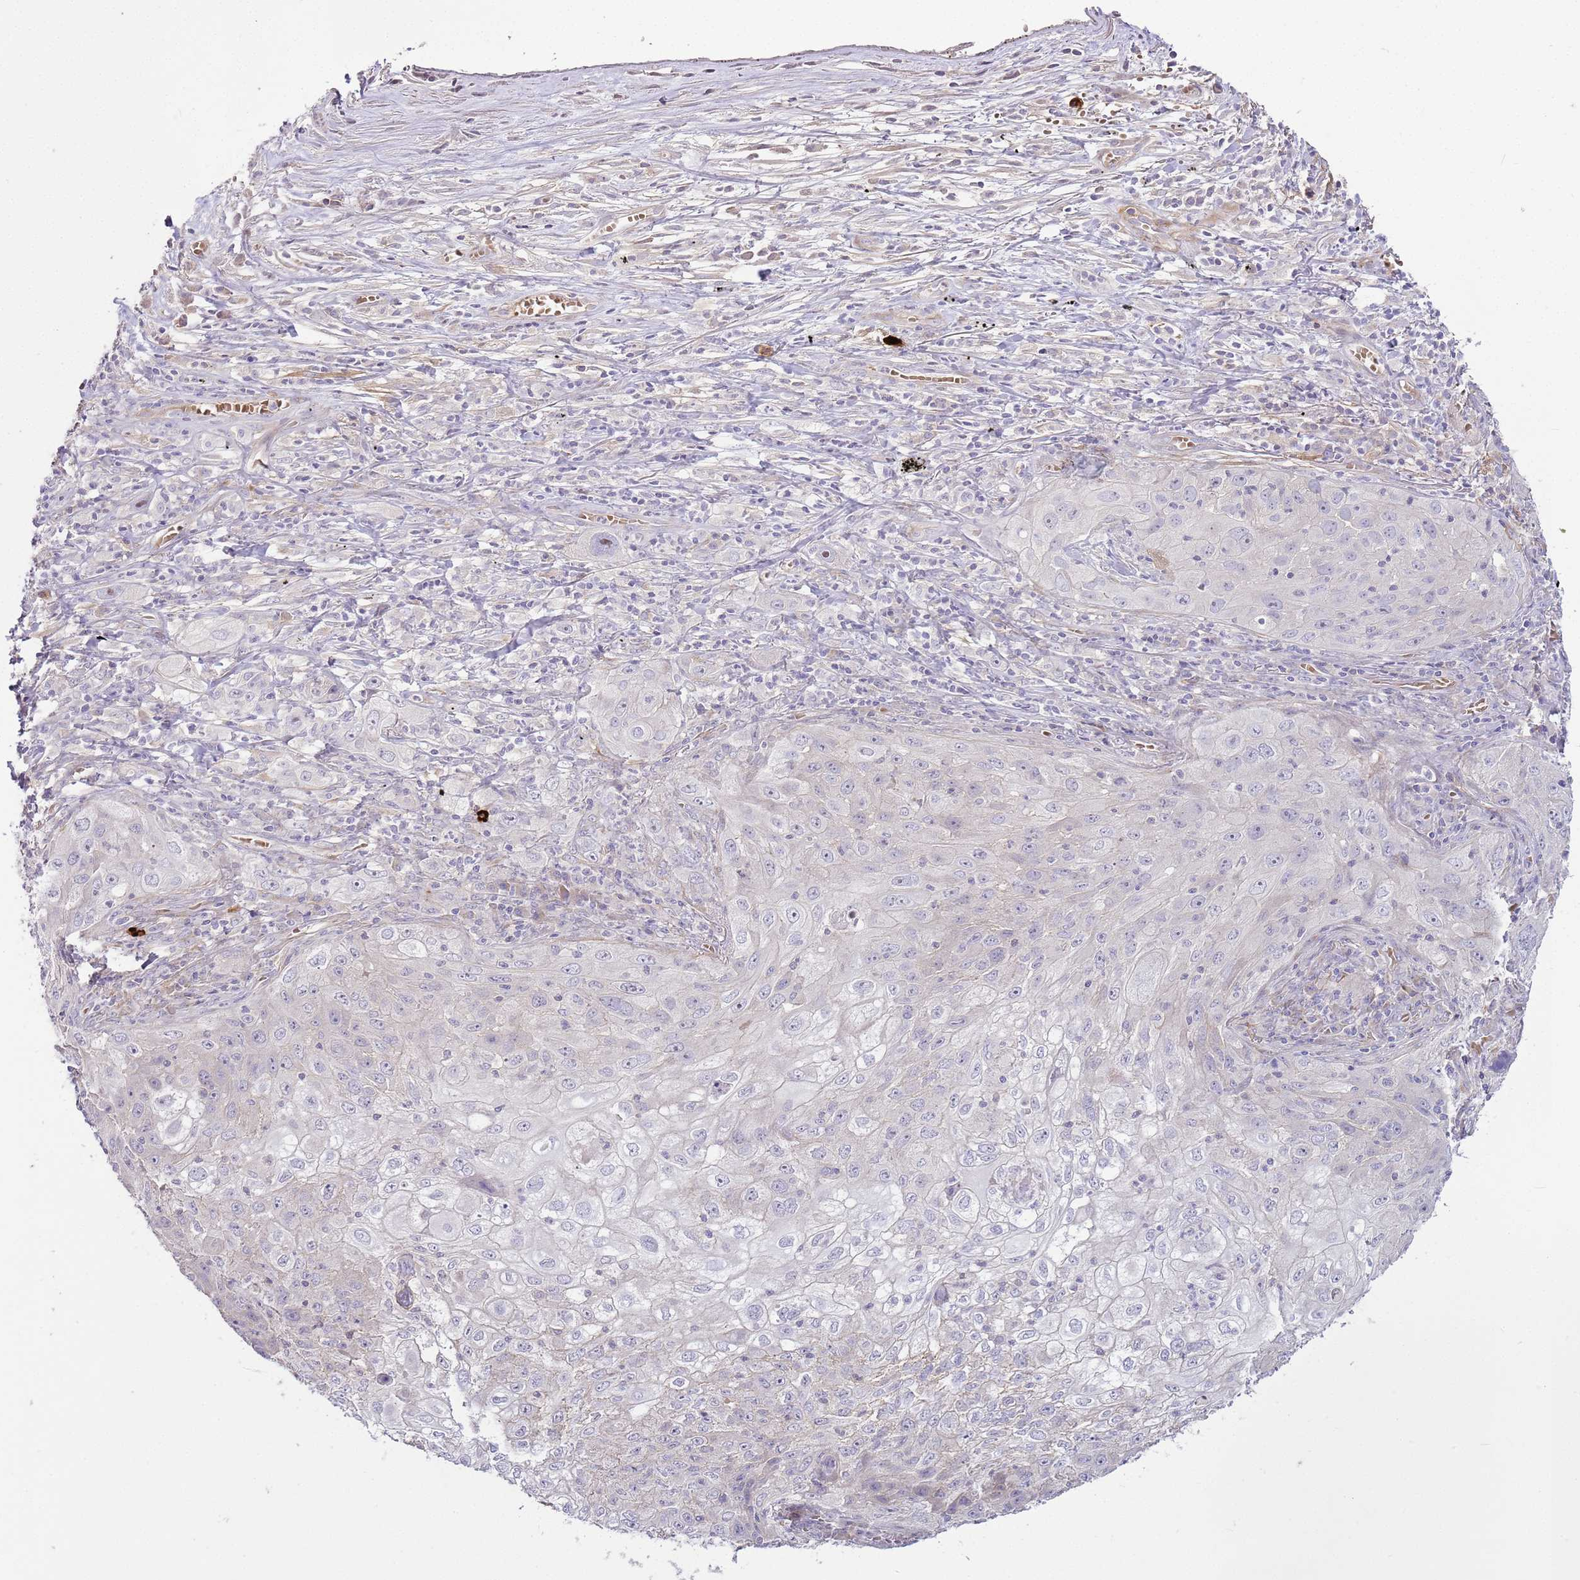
{"staining": {"intensity": "negative", "quantity": "none", "location": "none"}, "tissue": "lung cancer", "cell_type": "Tumor cells", "image_type": "cancer", "snomed": [{"axis": "morphology", "description": "Squamous cell carcinoma, NOS"}, {"axis": "topography", "description": "Lung"}], "caption": "Immunohistochemistry micrograph of neoplastic tissue: lung cancer stained with DAB (3,3'-diaminobenzidine) displays no significant protein positivity in tumor cells.", "gene": "RFK", "patient": {"sex": "female", "age": 69}}